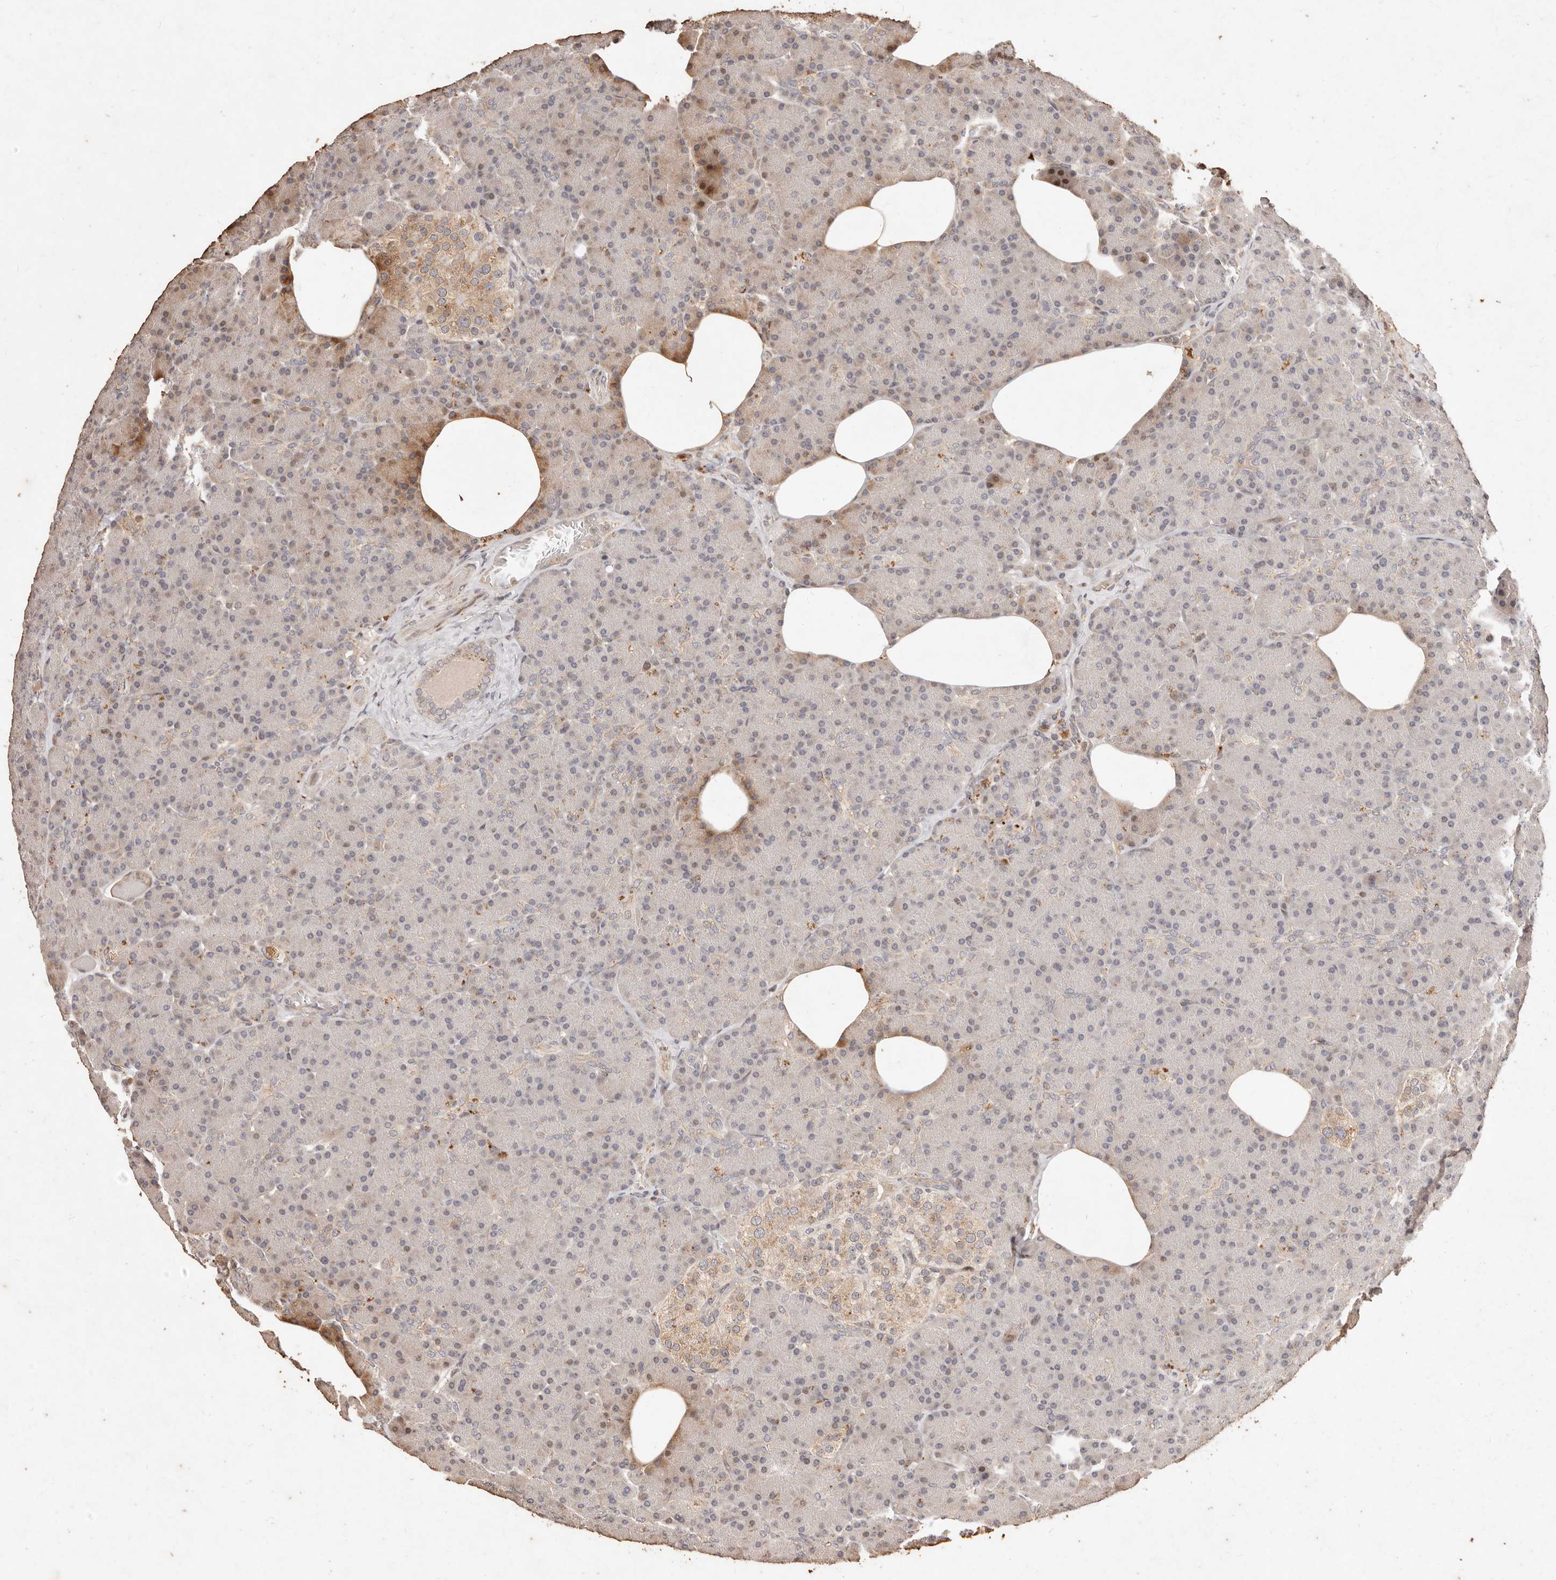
{"staining": {"intensity": "moderate", "quantity": "<25%", "location": "cytoplasmic/membranous"}, "tissue": "pancreas", "cell_type": "Exocrine glandular cells", "image_type": "normal", "snomed": [{"axis": "morphology", "description": "Normal tissue, NOS"}, {"axis": "topography", "description": "Pancreas"}], "caption": "Protein staining of unremarkable pancreas demonstrates moderate cytoplasmic/membranous staining in about <25% of exocrine glandular cells. The staining is performed using DAB (3,3'-diaminobenzidine) brown chromogen to label protein expression. The nuclei are counter-stained blue using hematoxylin.", "gene": "KIF9", "patient": {"sex": "female", "age": 43}}